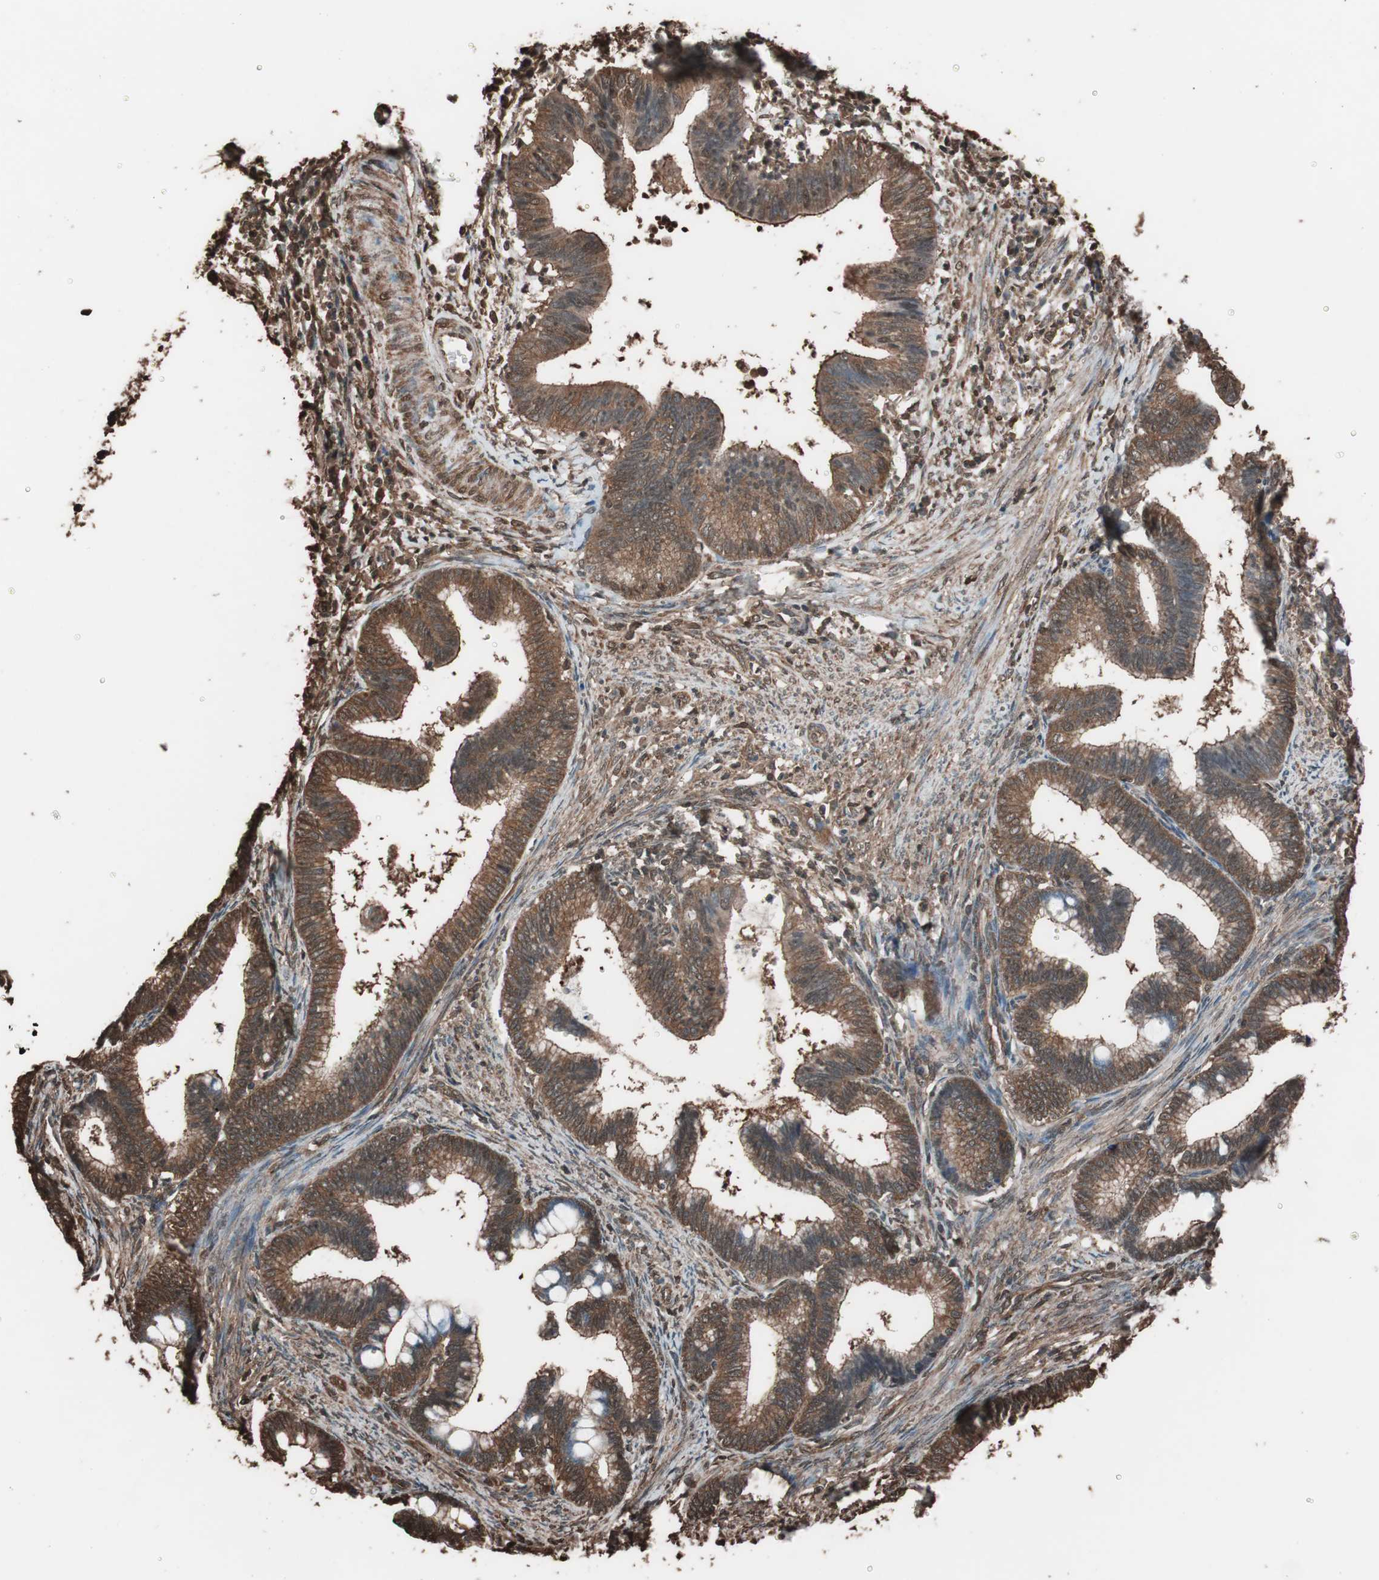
{"staining": {"intensity": "strong", "quantity": ">75%", "location": "cytoplasmic/membranous"}, "tissue": "cervical cancer", "cell_type": "Tumor cells", "image_type": "cancer", "snomed": [{"axis": "morphology", "description": "Adenocarcinoma, NOS"}, {"axis": "topography", "description": "Cervix"}], "caption": "Protein staining by immunohistochemistry (IHC) exhibits strong cytoplasmic/membranous positivity in about >75% of tumor cells in cervical cancer.", "gene": "CALM2", "patient": {"sex": "female", "age": 36}}